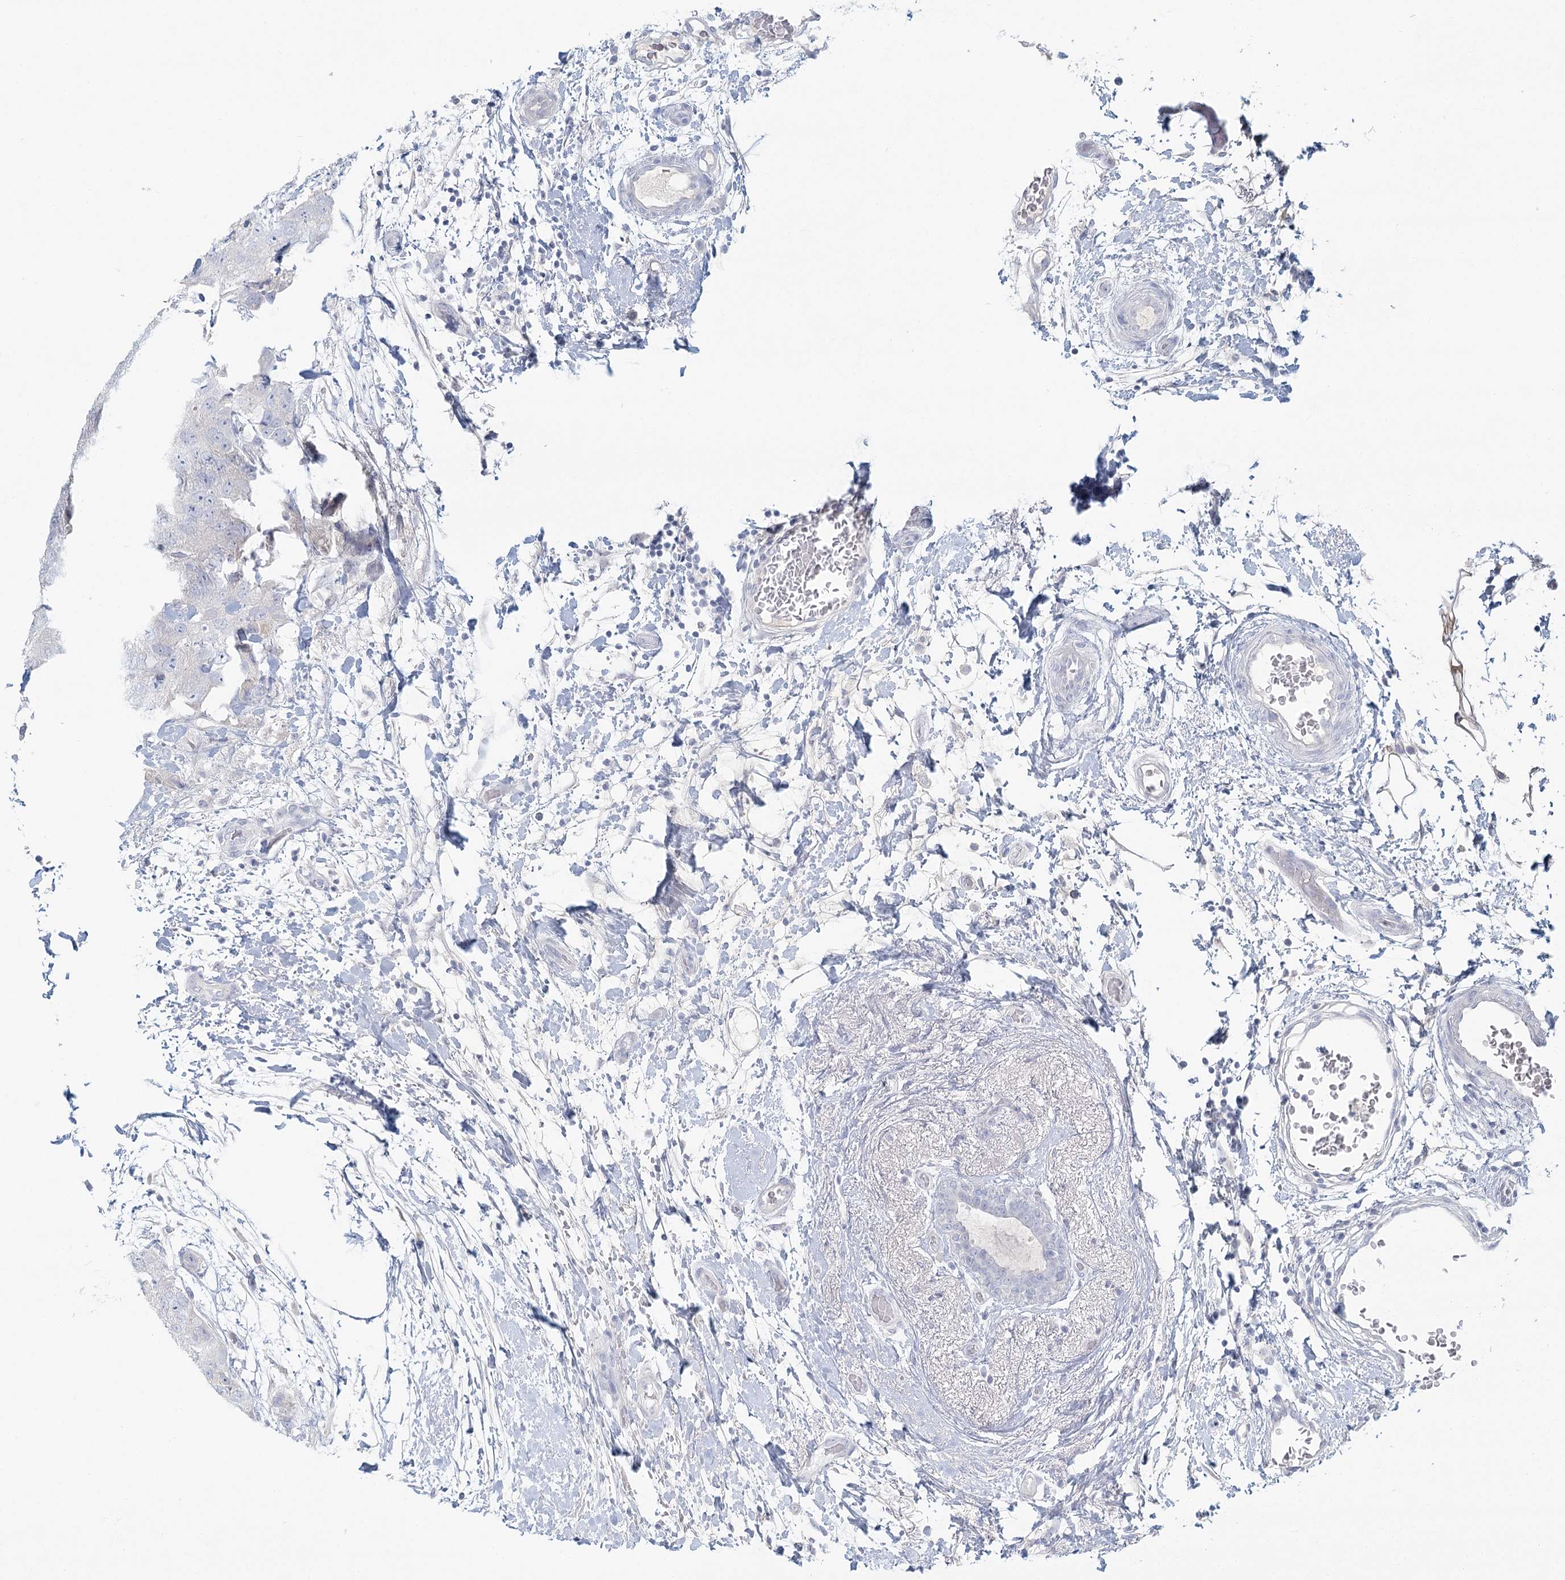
{"staining": {"intensity": "negative", "quantity": "none", "location": "none"}, "tissue": "breast cancer", "cell_type": "Tumor cells", "image_type": "cancer", "snomed": [{"axis": "morphology", "description": "Duct carcinoma"}, {"axis": "topography", "description": "Breast"}], "caption": "DAB immunohistochemical staining of breast cancer reveals no significant staining in tumor cells.", "gene": "DMGDH", "patient": {"sex": "female", "age": 62}}